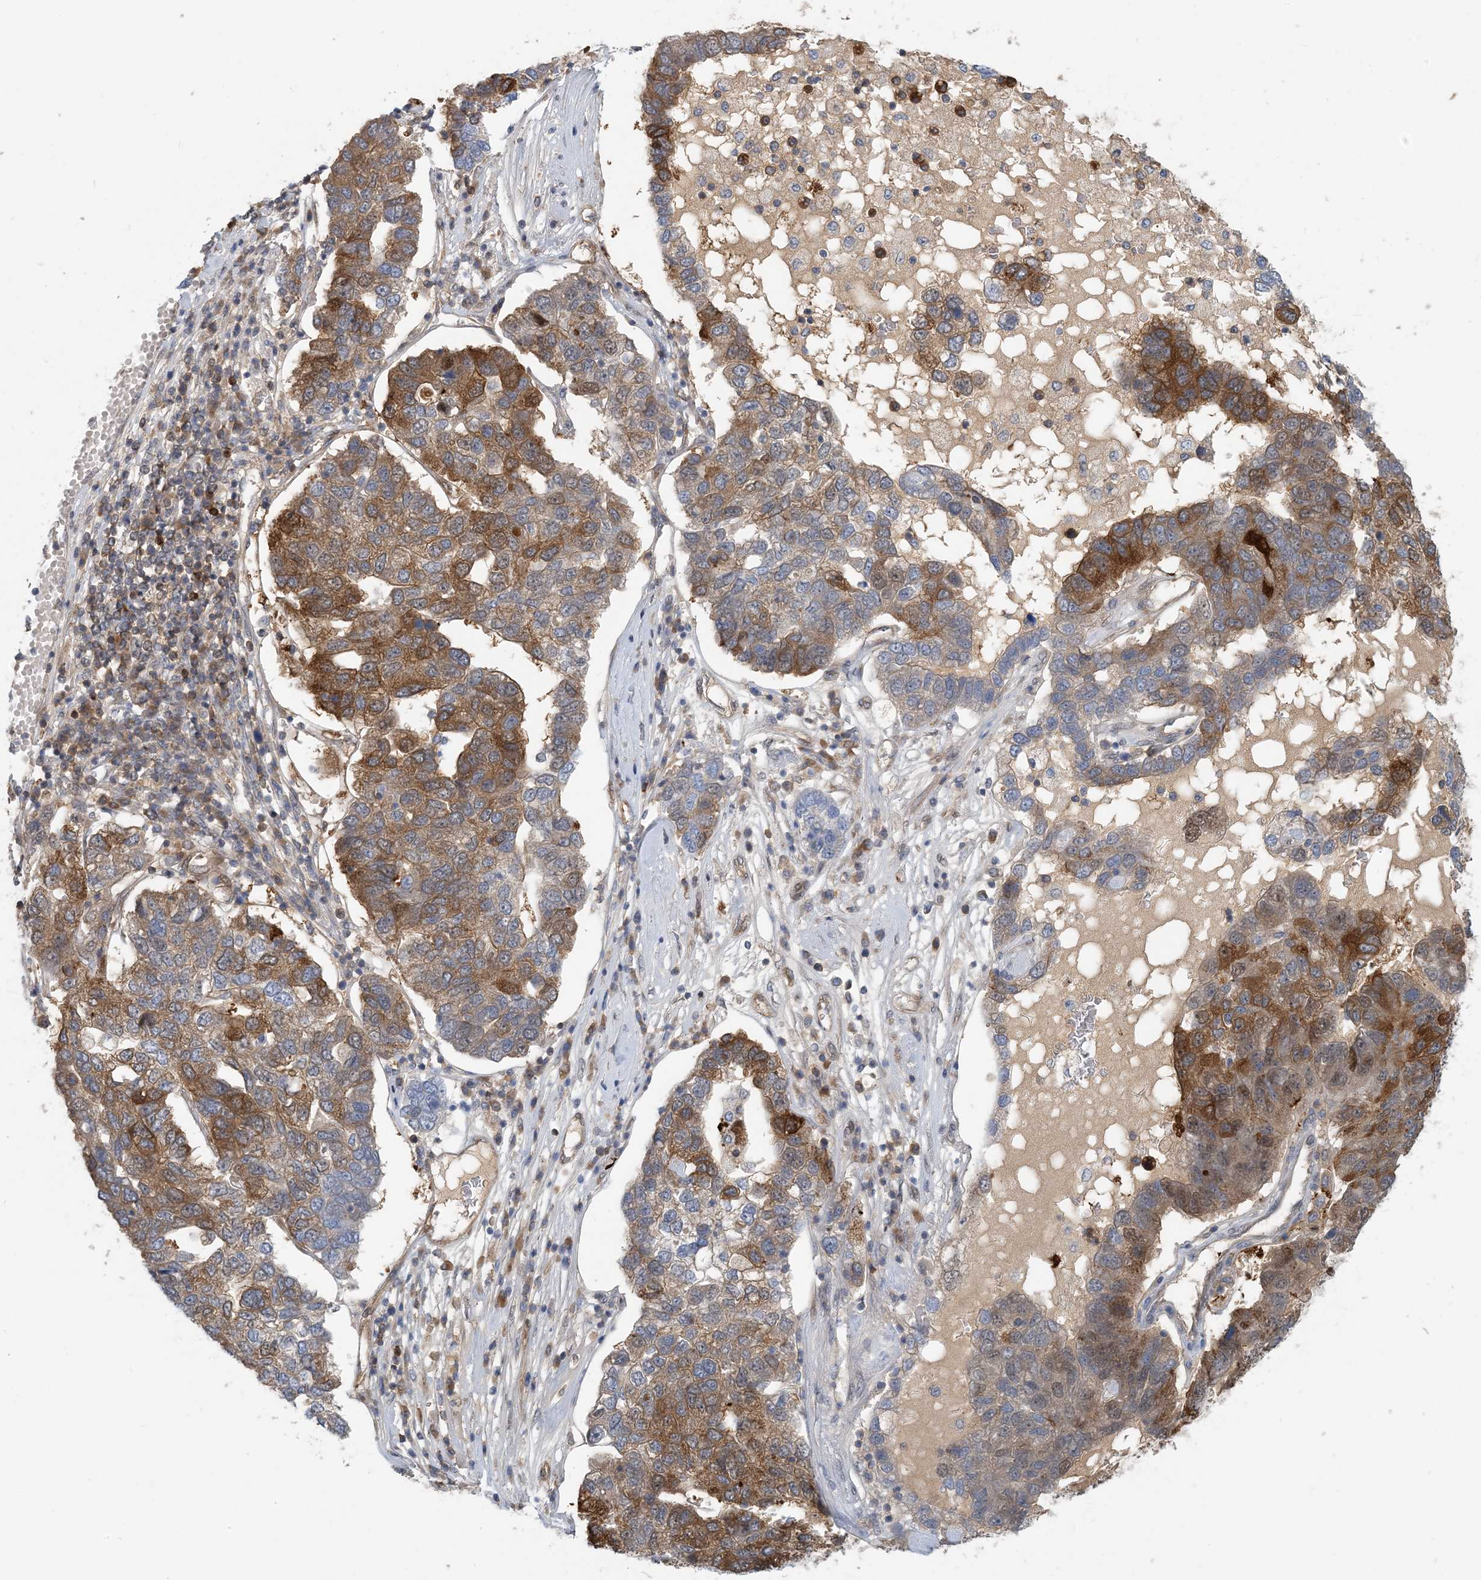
{"staining": {"intensity": "strong", "quantity": "25%-75%", "location": "cytoplasmic/membranous"}, "tissue": "pancreatic cancer", "cell_type": "Tumor cells", "image_type": "cancer", "snomed": [{"axis": "morphology", "description": "Adenocarcinoma, NOS"}, {"axis": "topography", "description": "Pancreas"}], "caption": "Pancreatic adenocarcinoma stained for a protein (brown) shows strong cytoplasmic/membranous positive staining in approximately 25%-75% of tumor cells.", "gene": "ZC3H12A", "patient": {"sex": "female", "age": 61}}